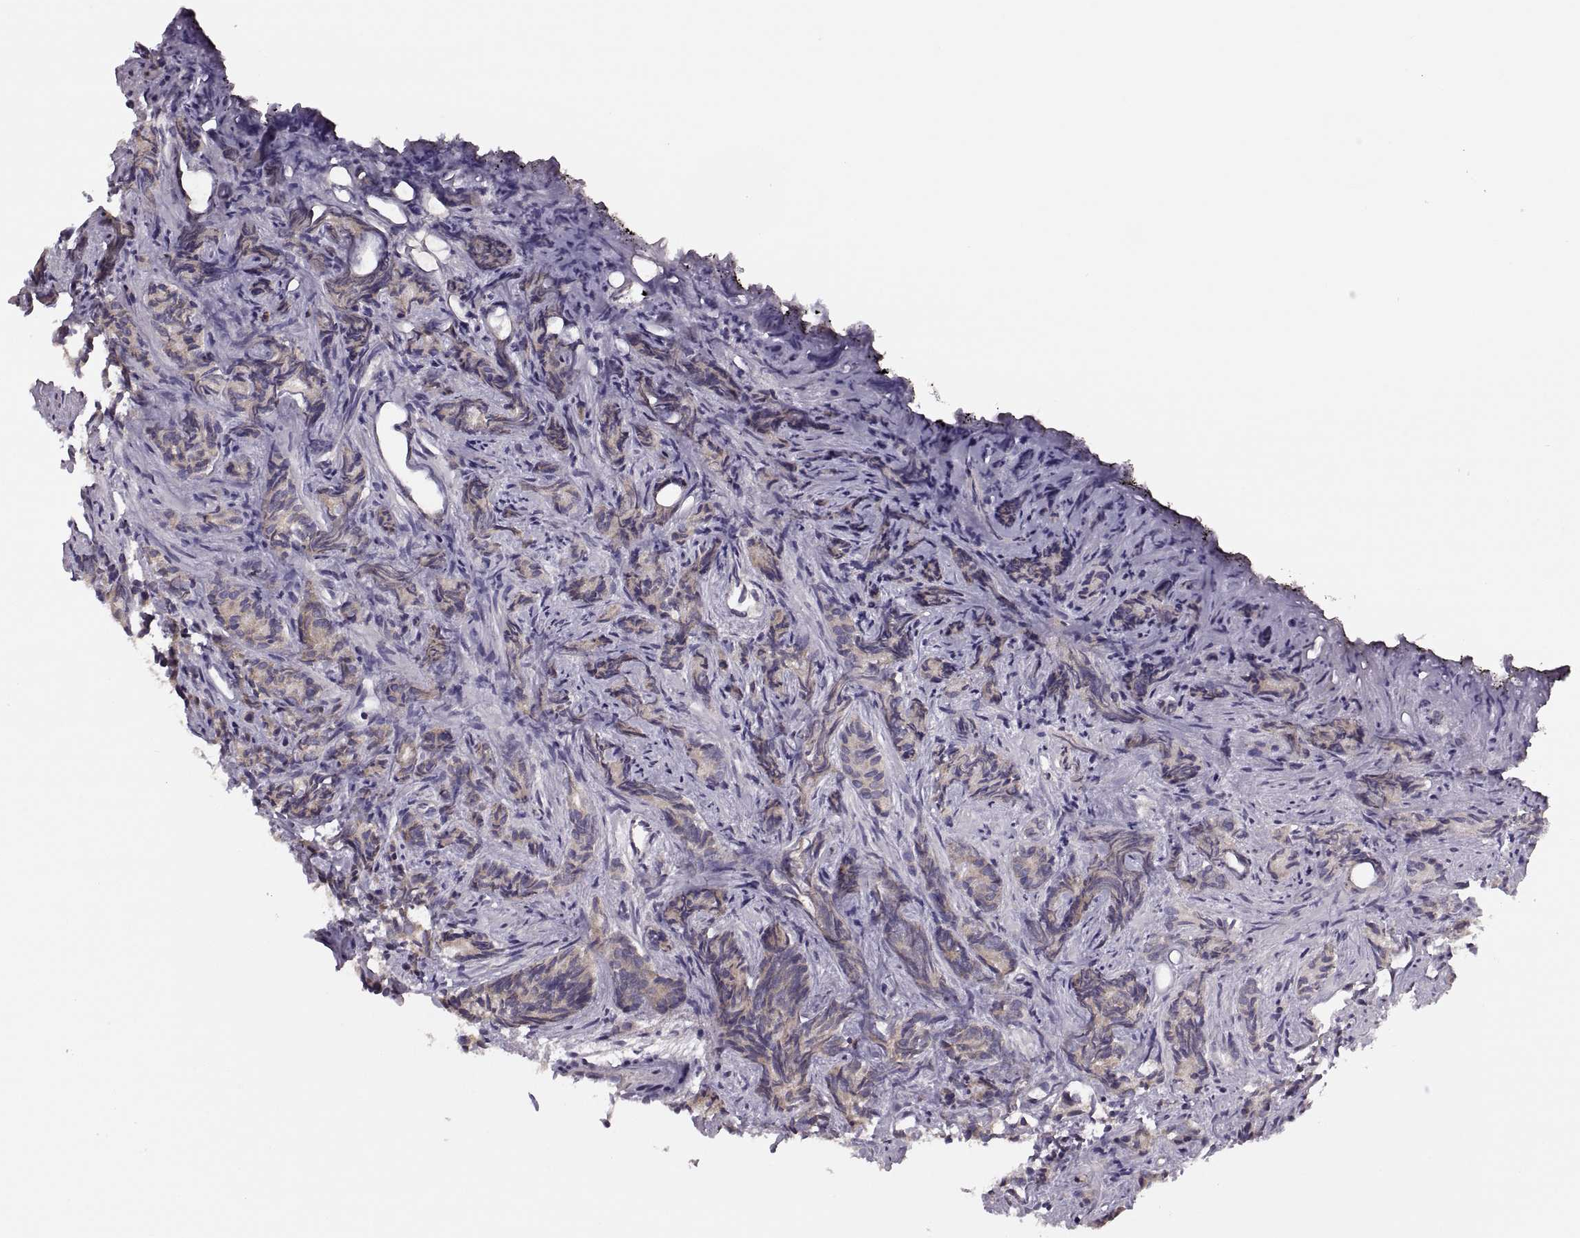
{"staining": {"intensity": "weak", "quantity": "<25%", "location": "cytoplasmic/membranous"}, "tissue": "prostate cancer", "cell_type": "Tumor cells", "image_type": "cancer", "snomed": [{"axis": "morphology", "description": "Adenocarcinoma, High grade"}, {"axis": "topography", "description": "Prostate"}], "caption": "Micrograph shows no significant protein staining in tumor cells of prostate cancer. (Immunohistochemistry (ihc), brightfield microscopy, high magnification).", "gene": "LETM2", "patient": {"sex": "male", "age": 84}}